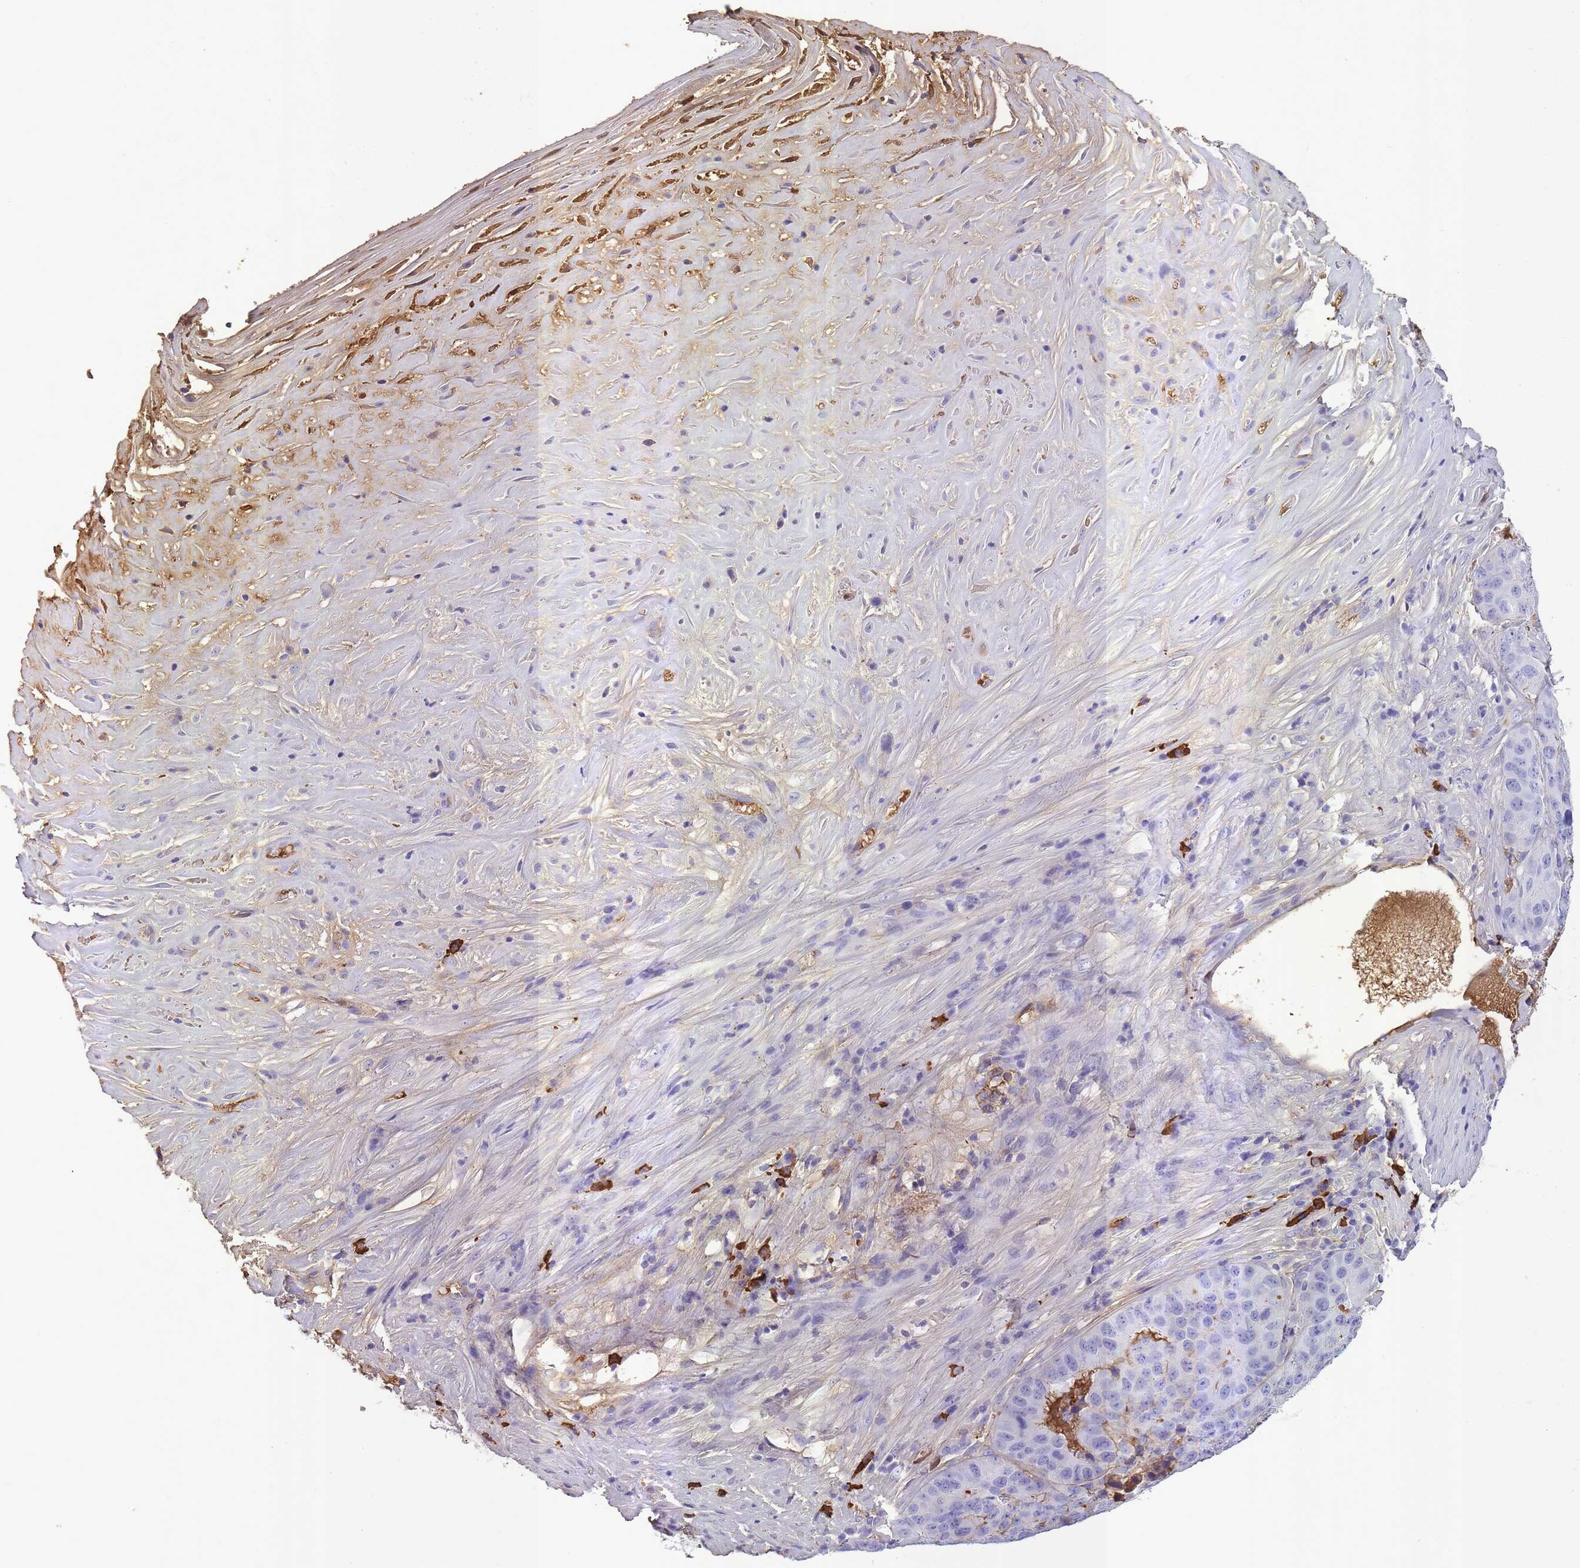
{"staining": {"intensity": "negative", "quantity": "none", "location": "none"}, "tissue": "stomach cancer", "cell_type": "Tumor cells", "image_type": "cancer", "snomed": [{"axis": "morphology", "description": "Adenocarcinoma, NOS"}, {"axis": "topography", "description": "Stomach"}], "caption": "Immunohistochemical staining of stomach cancer (adenocarcinoma) exhibits no significant staining in tumor cells. The staining was performed using DAB (3,3'-diaminobenzidine) to visualize the protein expression in brown, while the nuclei were stained in blue with hematoxylin (Magnification: 20x).", "gene": "IGKV1D-42", "patient": {"sex": "male", "age": 71}}